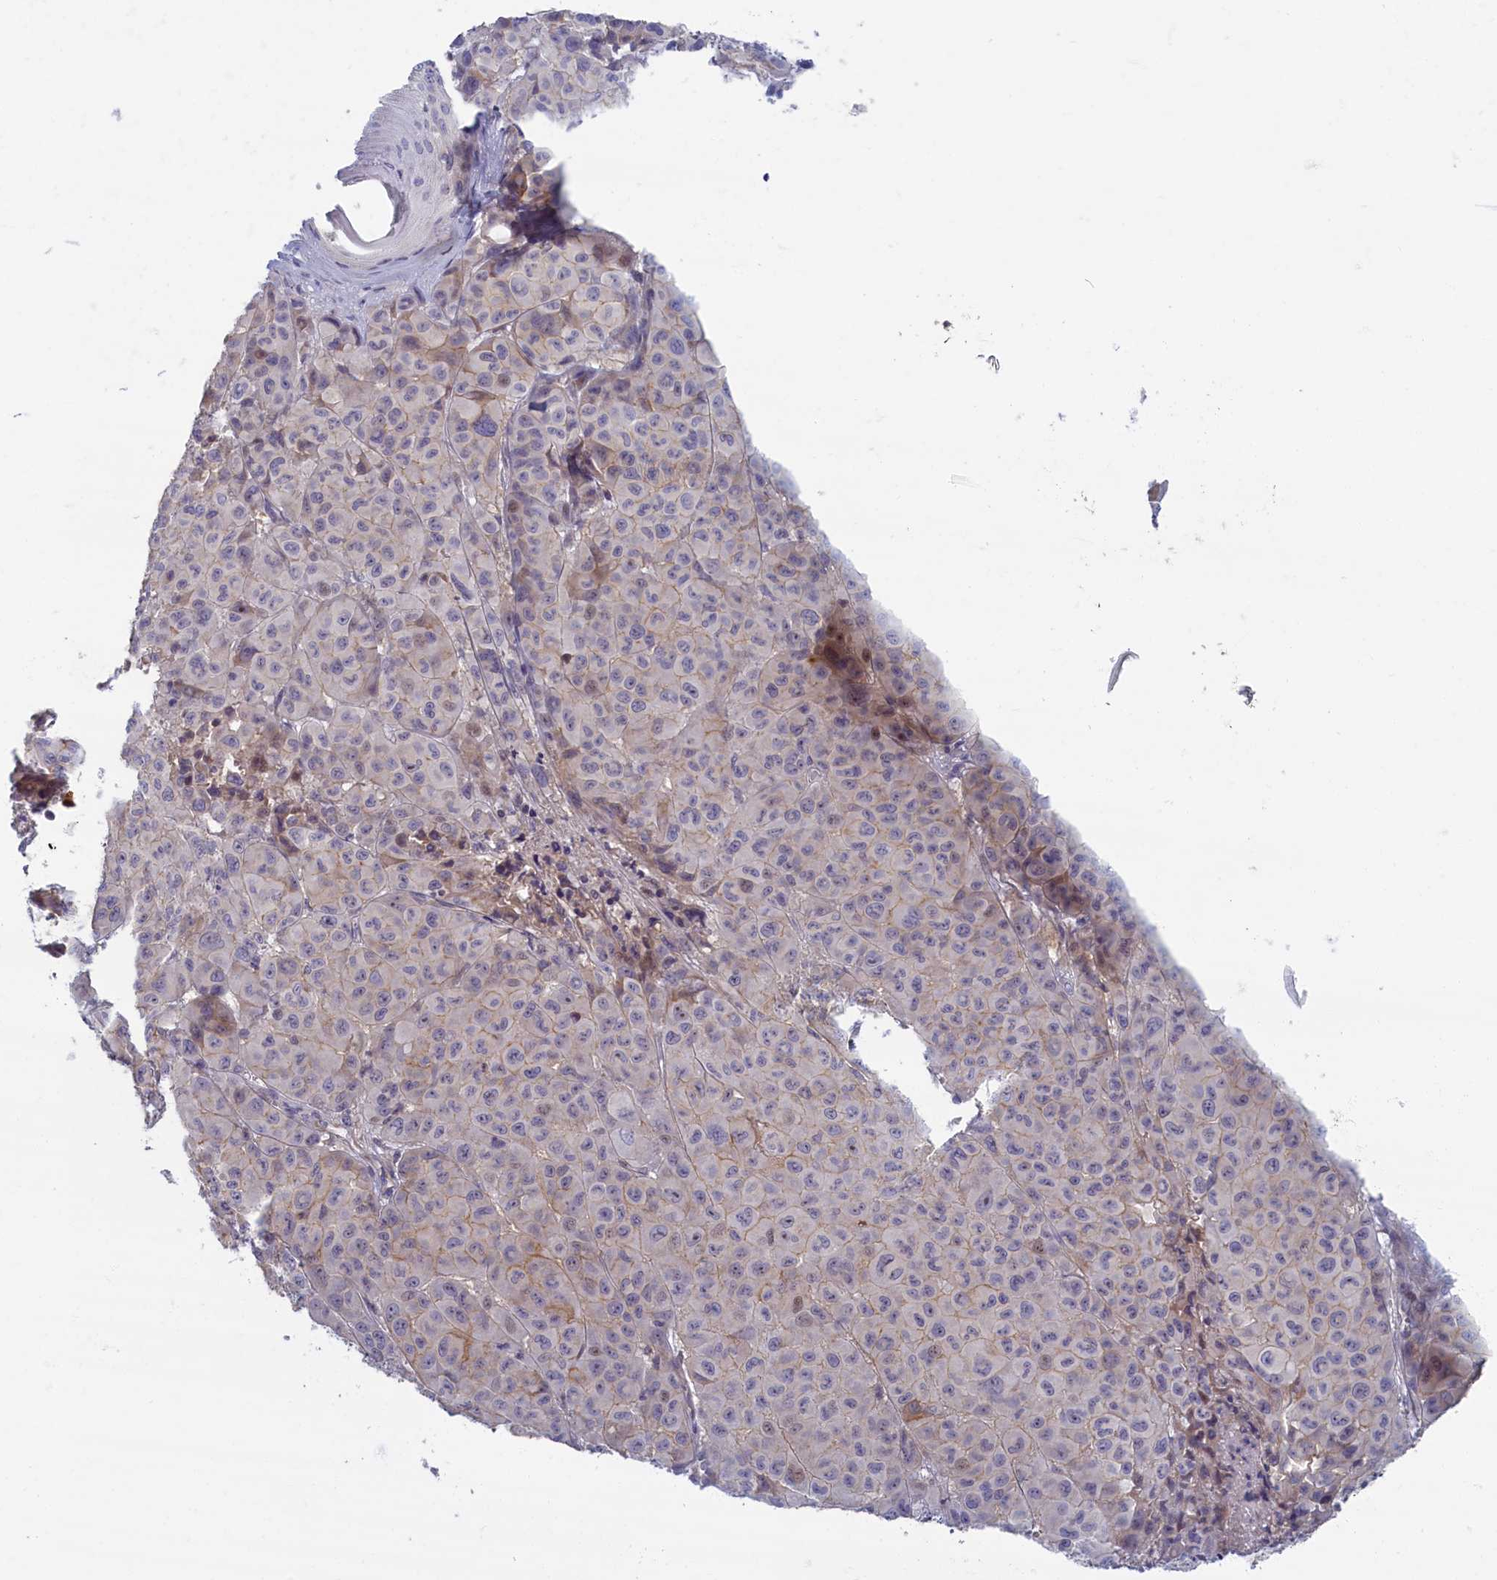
{"staining": {"intensity": "weak", "quantity": ">75%", "location": "cytoplasmic/membranous"}, "tissue": "melanoma", "cell_type": "Tumor cells", "image_type": "cancer", "snomed": [{"axis": "morphology", "description": "Malignant melanoma, NOS"}, {"axis": "topography", "description": "Skin"}], "caption": "Approximately >75% of tumor cells in human melanoma reveal weak cytoplasmic/membranous protein expression as visualized by brown immunohistochemical staining.", "gene": "TRPM4", "patient": {"sex": "male", "age": 73}}